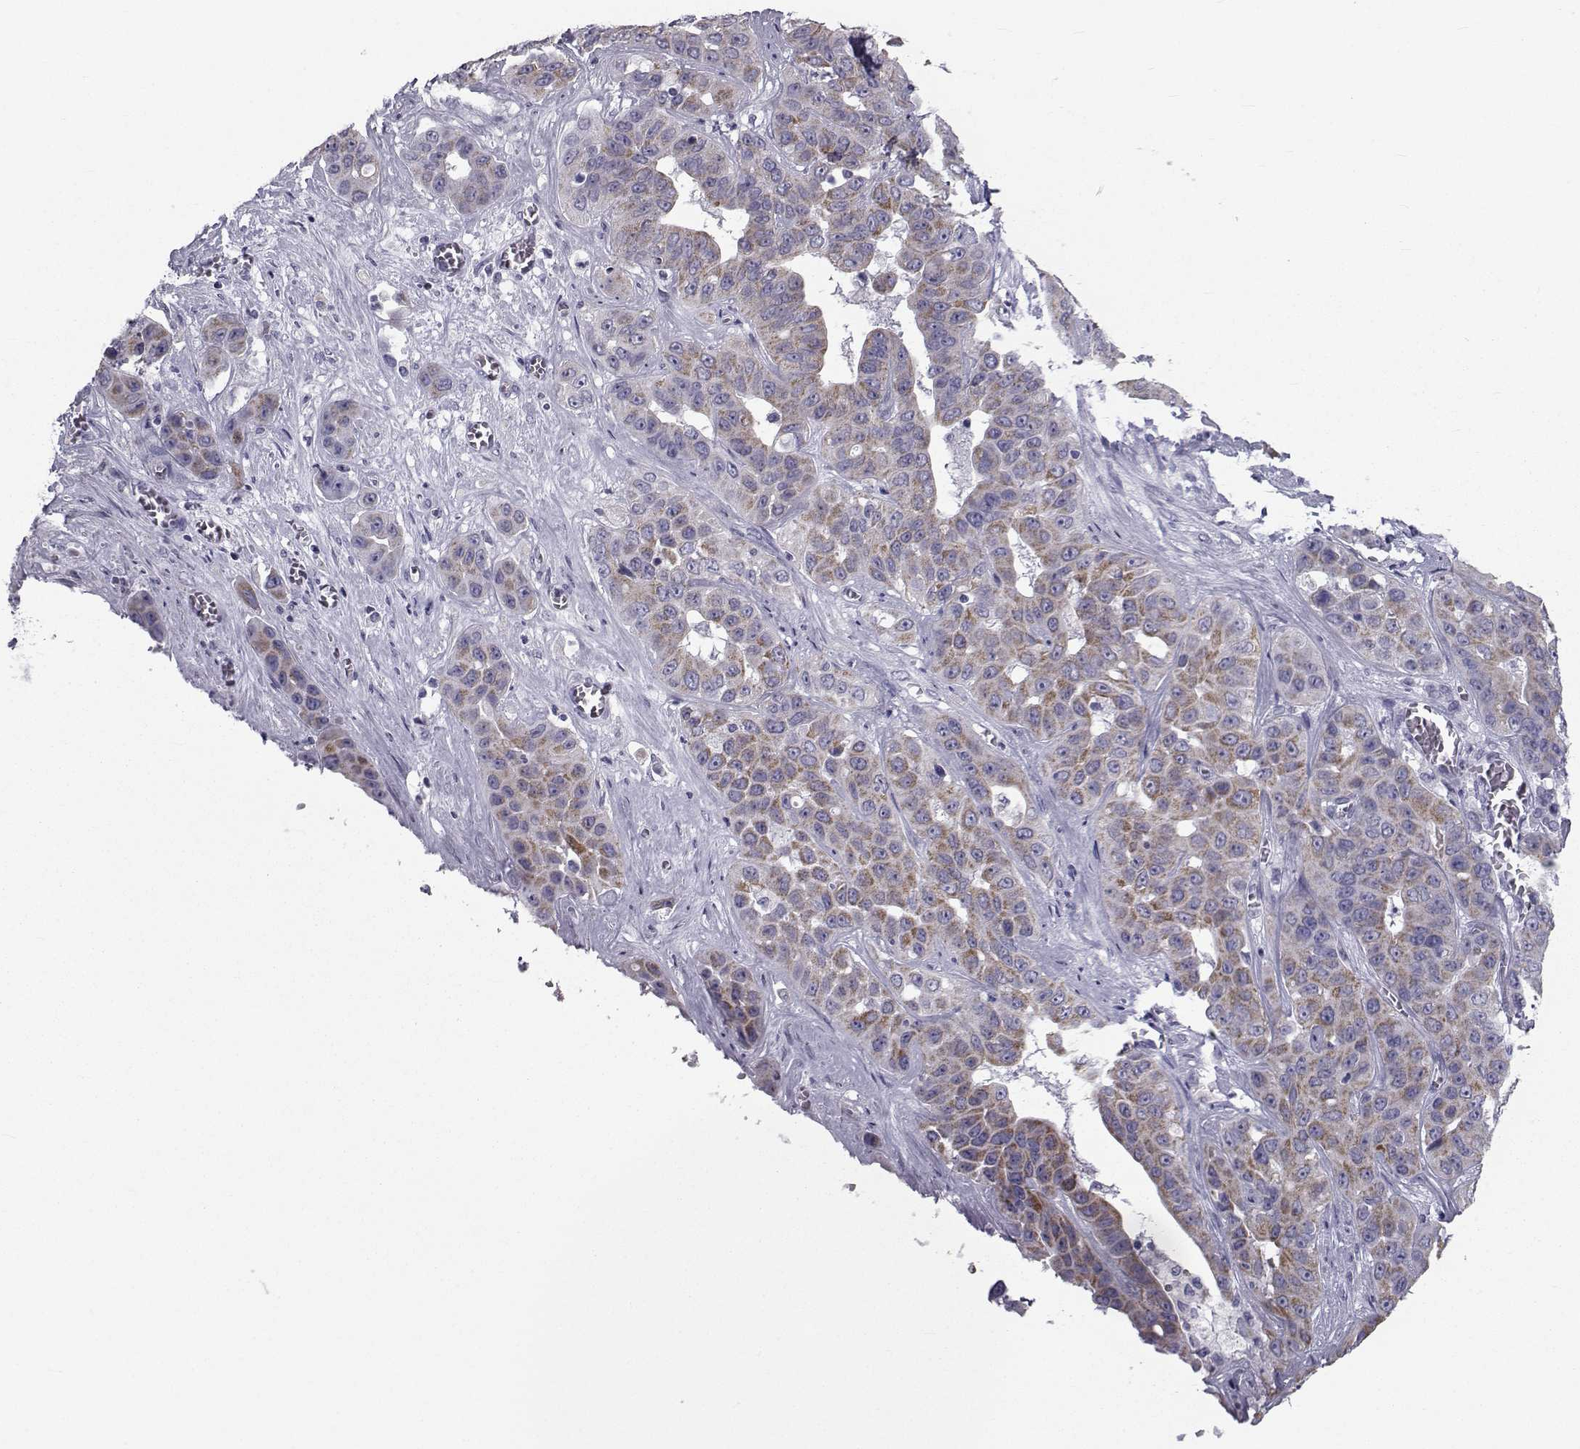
{"staining": {"intensity": "moderate", "quantity": ">75%", "location": "cytoplasmic/membranous"}, "tissue": "liver cancer", "cell_type": "Tumor cells", "image_type": "cancer", "snomed": [{"axis": "morphology", "description": "Cholangiocarcinoma"}, {"axis": "topography", "description": "Liver"}], "caption": "Human liver cholangiocarcinoma stained for a protein (brown) reveals moderate cytoplasmic/membranous positive expression in about >75% of tumor cells.", "gene": "FDXR", "patient": {"sex": "female", "age": 52}}